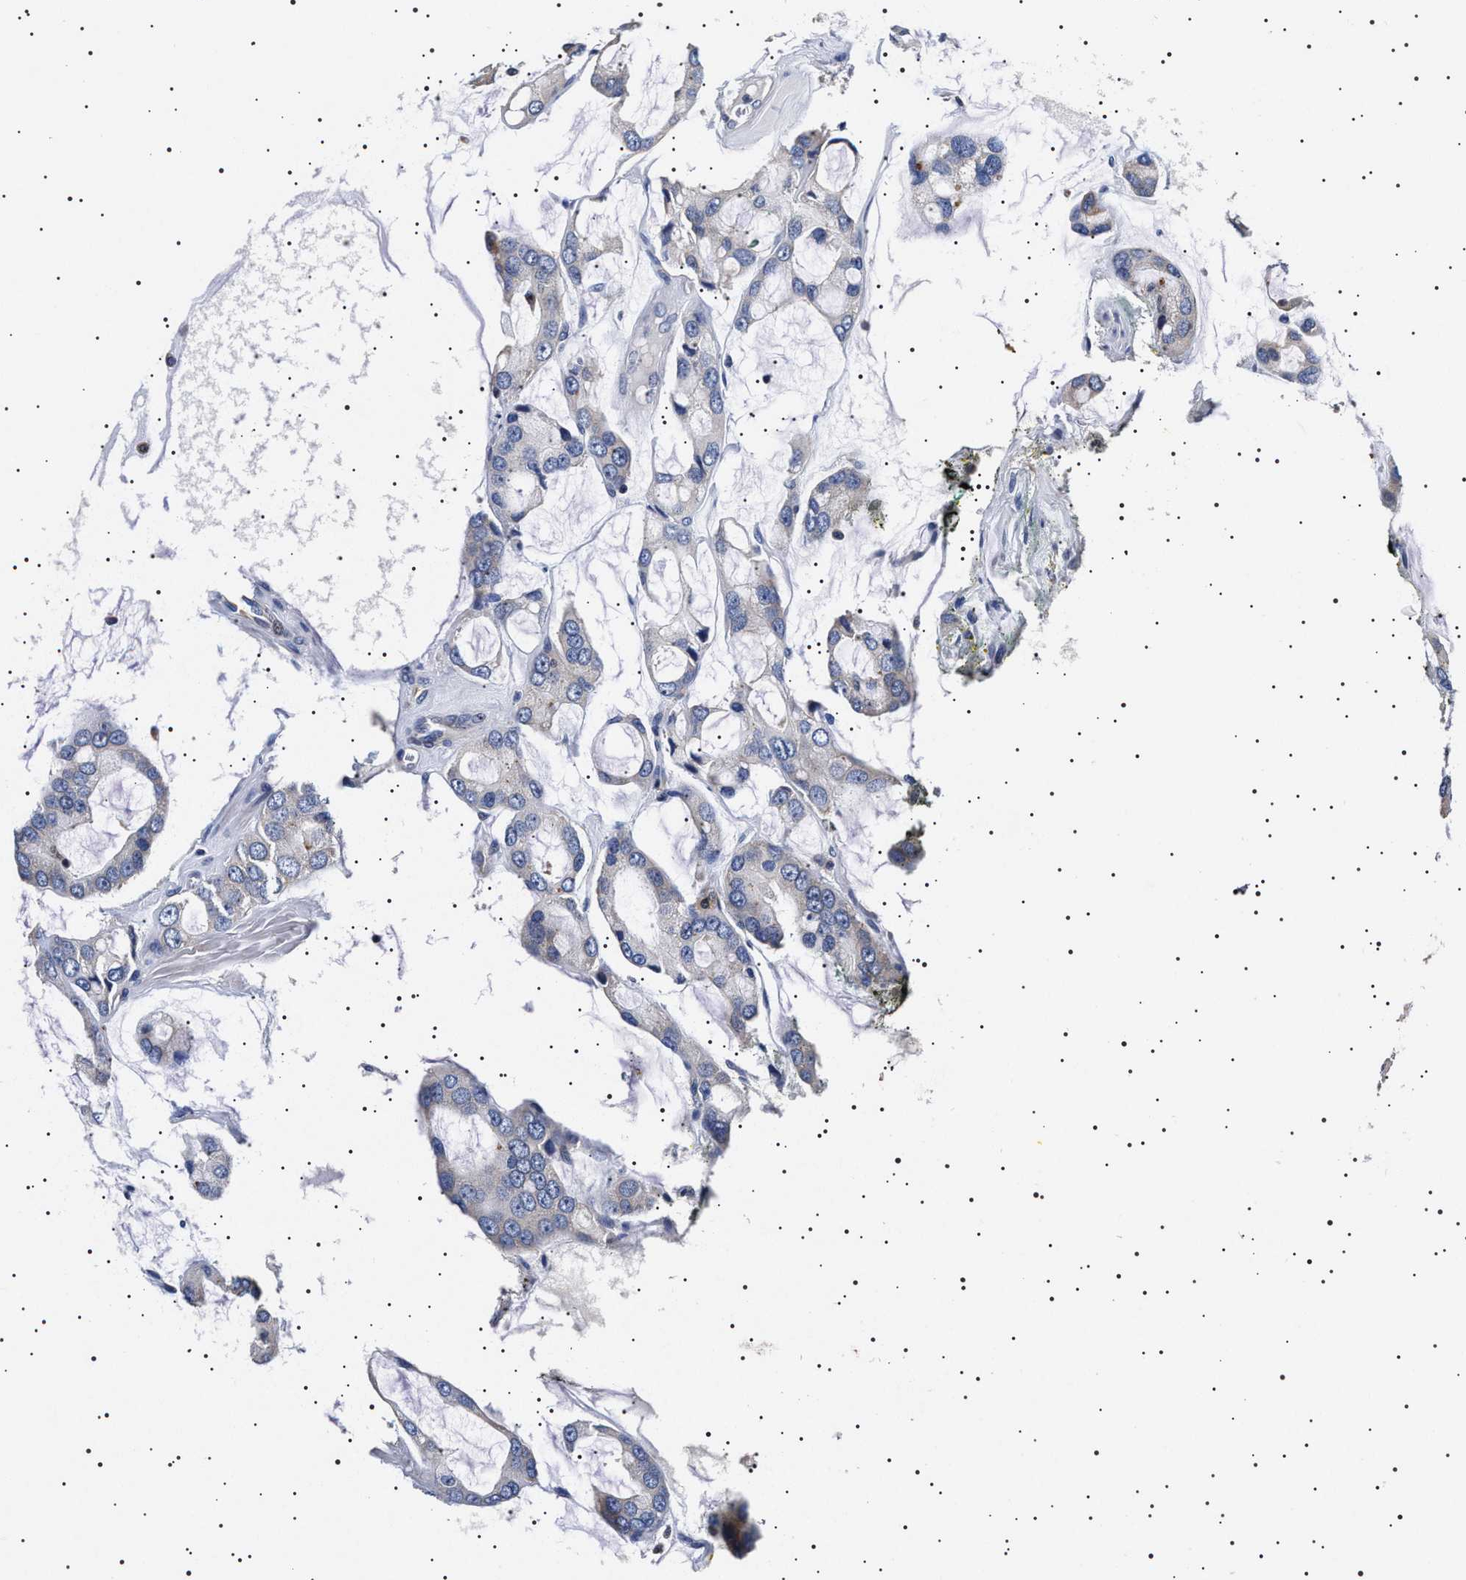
{"staining": {"intensity": "negative", "quantity": "none", "location": "none"}, "tissue": "prostate cancer", "cell_type": "Tumor cells", "image_type": "cancer", "snomed": [{"axis": "morphology", "description": "Adenocarcinoma, High grade"}, {"axis": "topography", "description": "Prostate"}], "caption": "Photomicrograph shows no significant protein positivity in tumor cells of high-grade adenocarcinoma (prostate). The staining is performed using DAB brown chromogen with nuclei counter-stained in using hematoxylin.", "gene": "SLC4A7", "patient": {"sex": "male", "age": 67}}